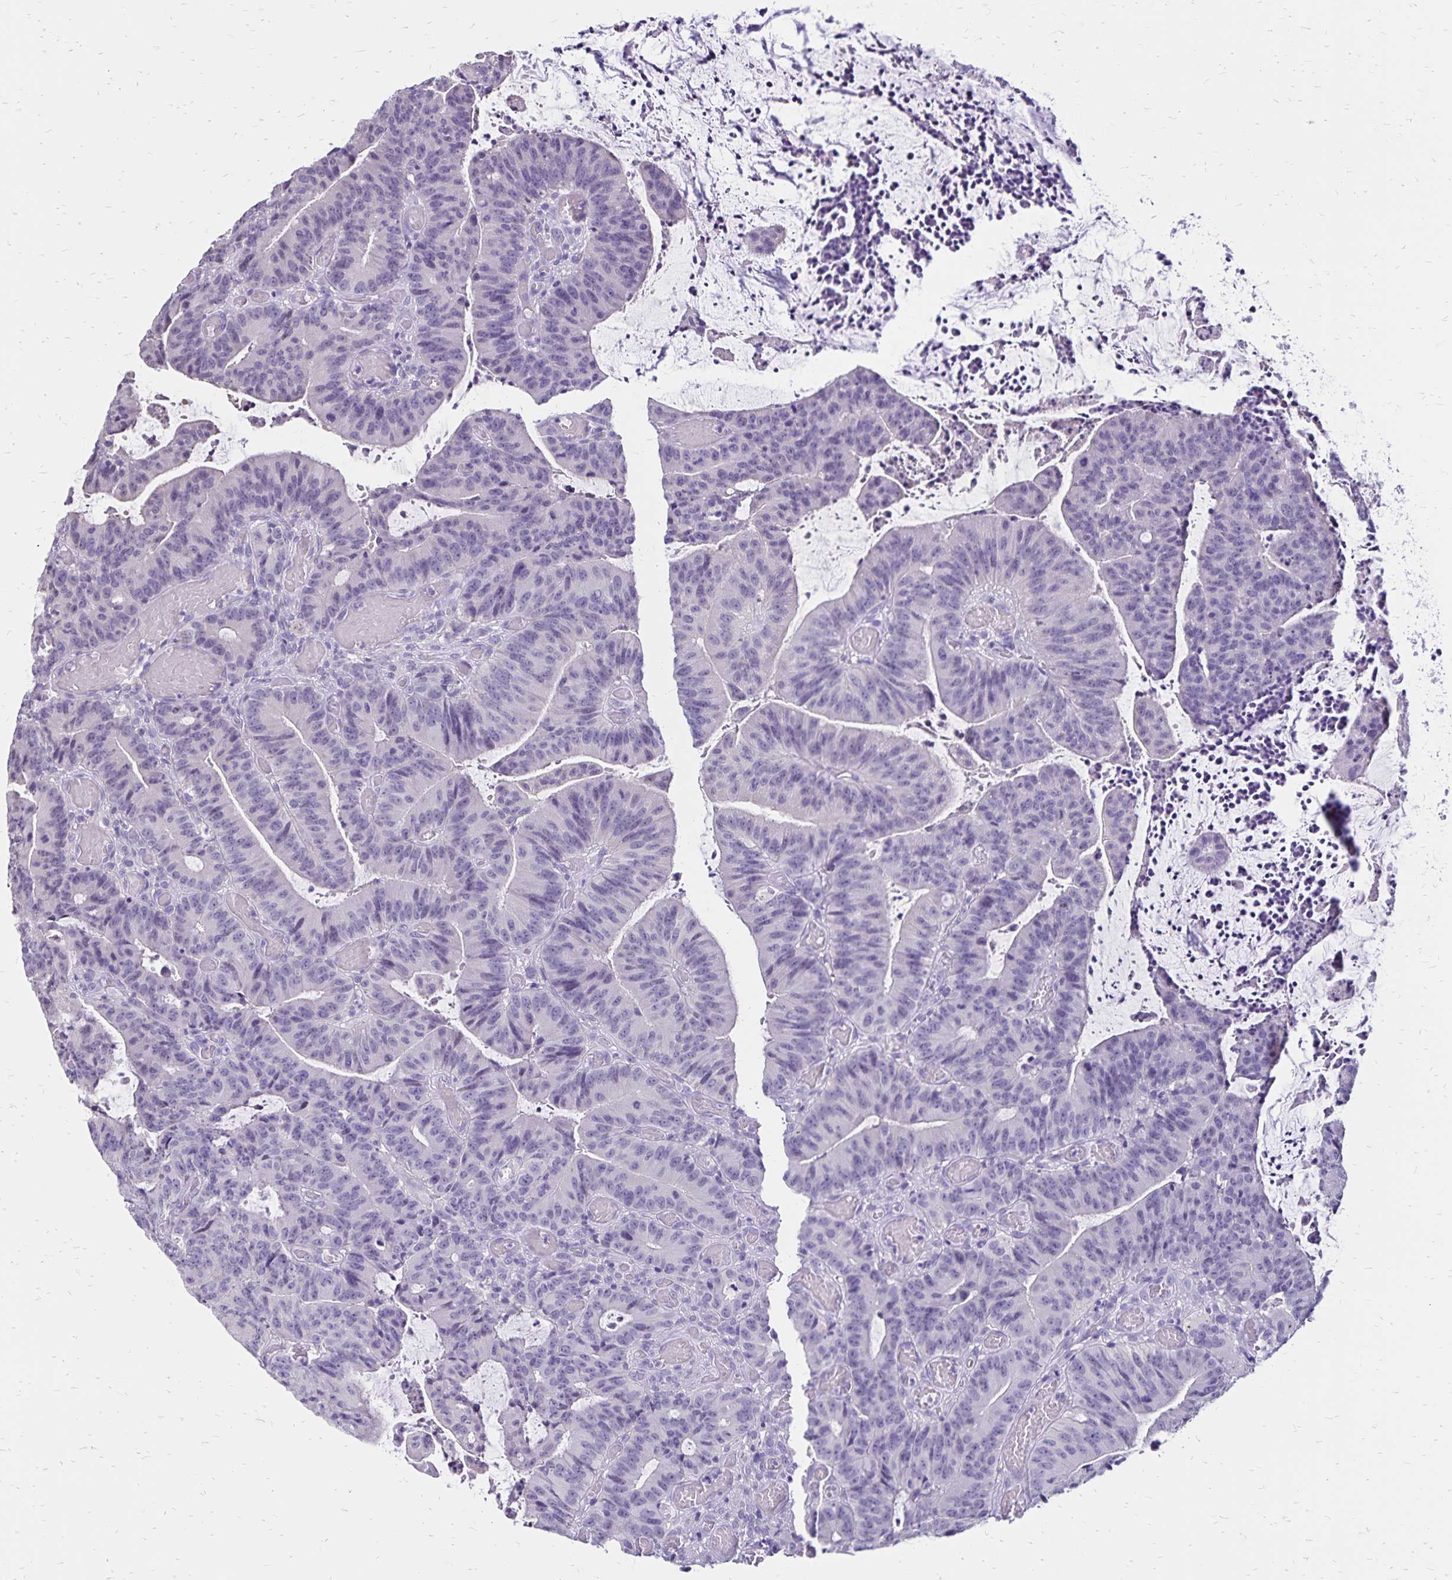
{"staining": {"intensity": "negative", "quantity": "none", "location": "none"}, "tissue": "colorectal cancer", "cell_type": "Tumor cells", "image_type": "cancer", "snomed": [{"axis": "morphology", "description": "Adenocarcinoma, NOS"}, {"axis": "topography", "description": "Colon"}], "caption": "The photomicrograph reveals no staining of tumor cells in colorectal cancer (adenocarcinoma).", "gene": "SH3GL3", "patient": {"sex": "female", "age": 78}}